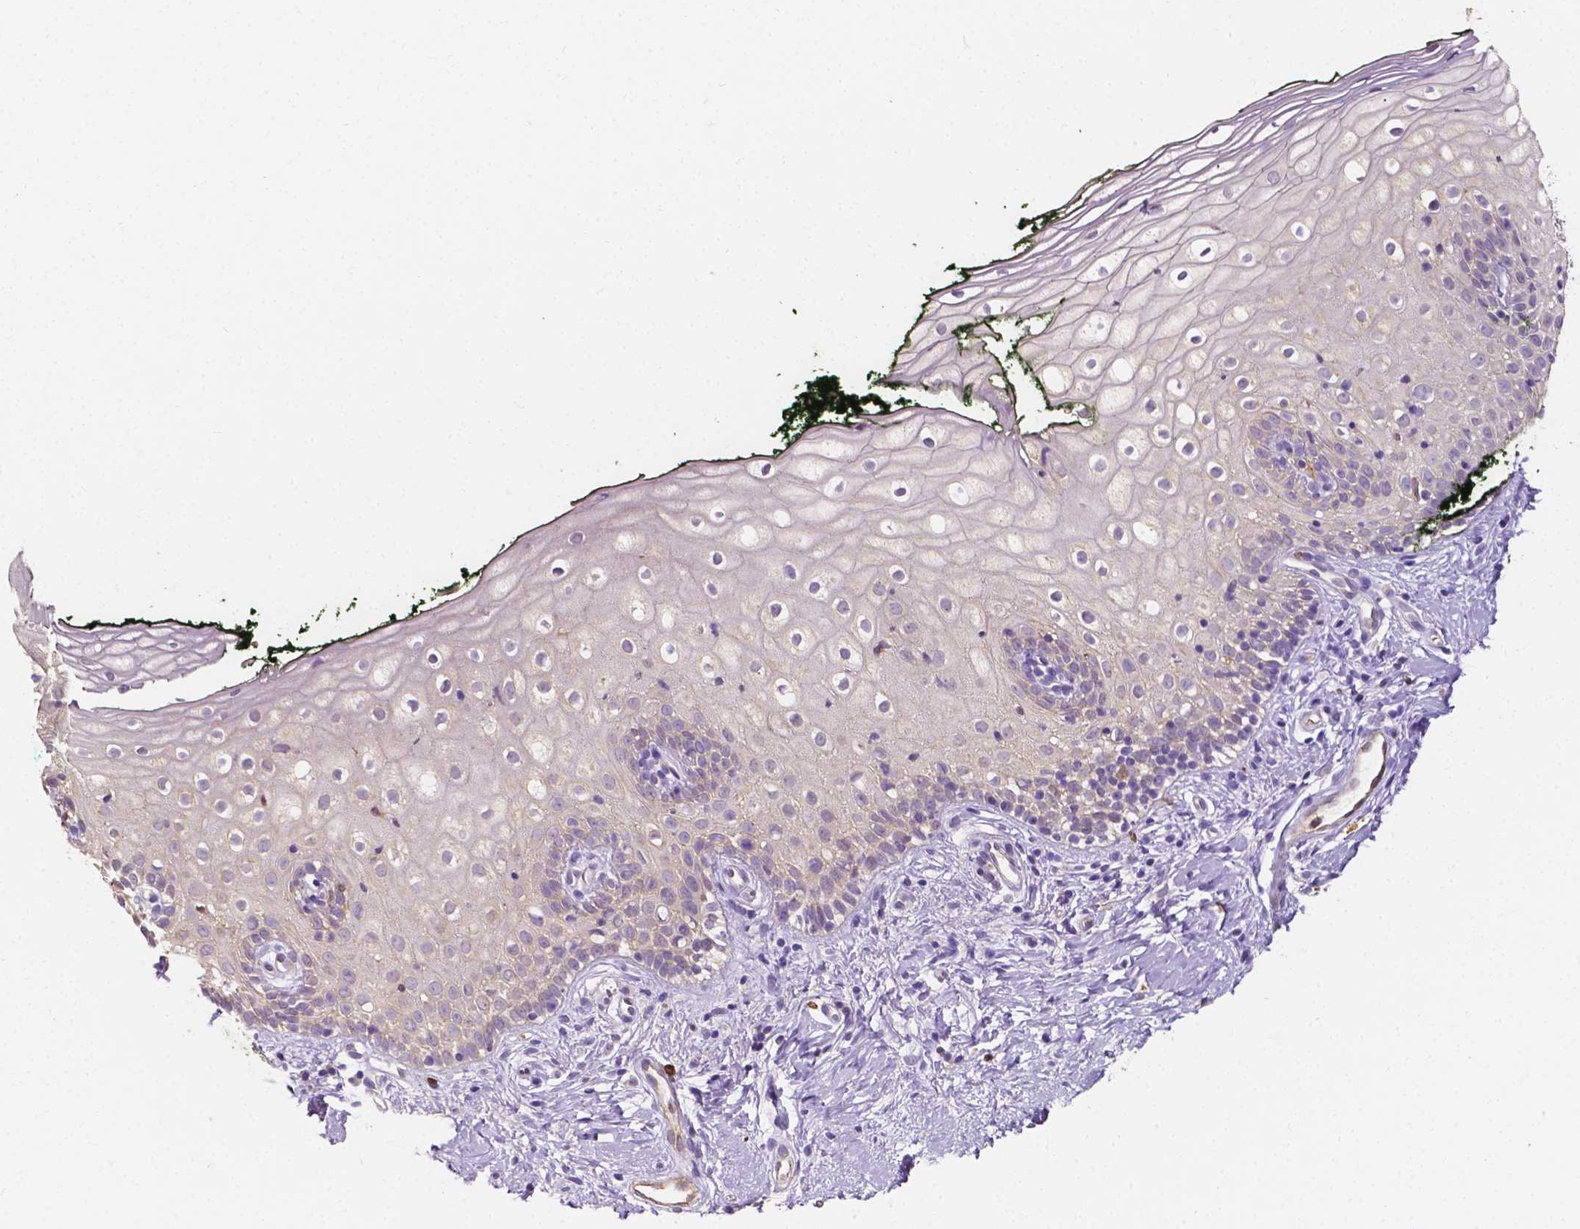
{"staining": {"intensity": "negative", "quantity": "none", "location": "none"}, "tissue": "vagina", "cell_type": "Squamous epithelial cells", "image_type": "normal", "snomed": [{"axis": "morphology", "description": "Normal tissue, NOS"}, {"axis": "topography", "description": "Vagina"}], "caption": "DAB immunohistochemical staining of benign human vagina exhibits no significant staining in squamous epithelial cells. (DAB immunohistochemistry visualized using brightfield microscopy, high magnification).", "gene": "SLC22A4", "patient": {"sex": "female", "age": 47}}